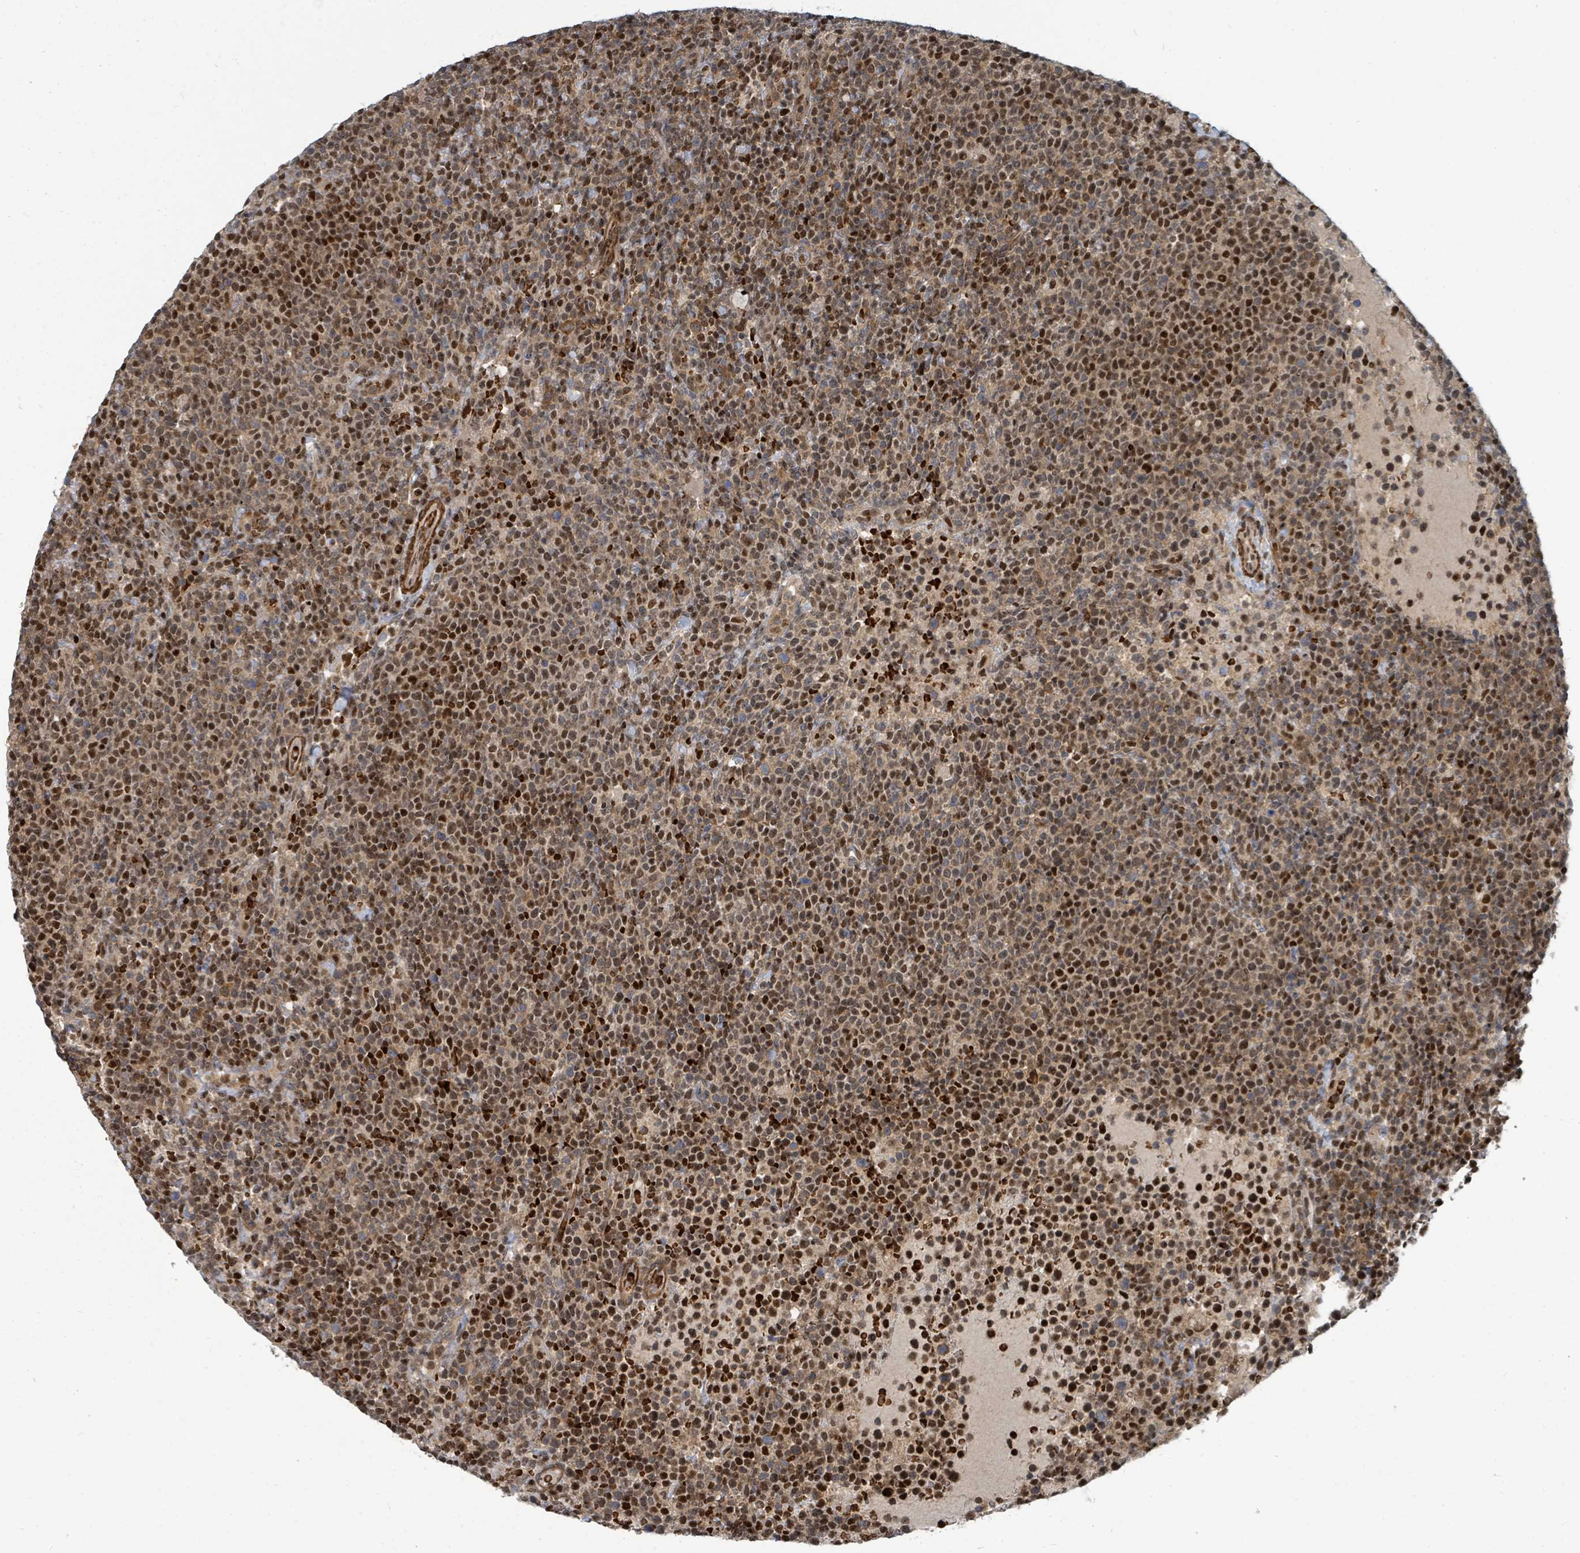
{"staining": {"intensity": "strong", "quantity": "25%-75%", "location": "nuclear"}, "tissue": "lymphoma", "cell_type": "Tumor cells", "image_type": "cancer", "snomed": [{"axis": "morphology", "description": "Malignant lymphoma, non-Hodgkin's type, High grade"}, {"axis": "topography", "description": "Lymph node"}], "caption": "Approximately 25%-75% of tumor cells in human high-grade malignant lymphoma, non-Hodgkin's type display strong nuclear protein expression as visualized by brown immunohistochemical staining.", "gene": "TRDMT1", "patient": {"sex": "male", "age": 61}}